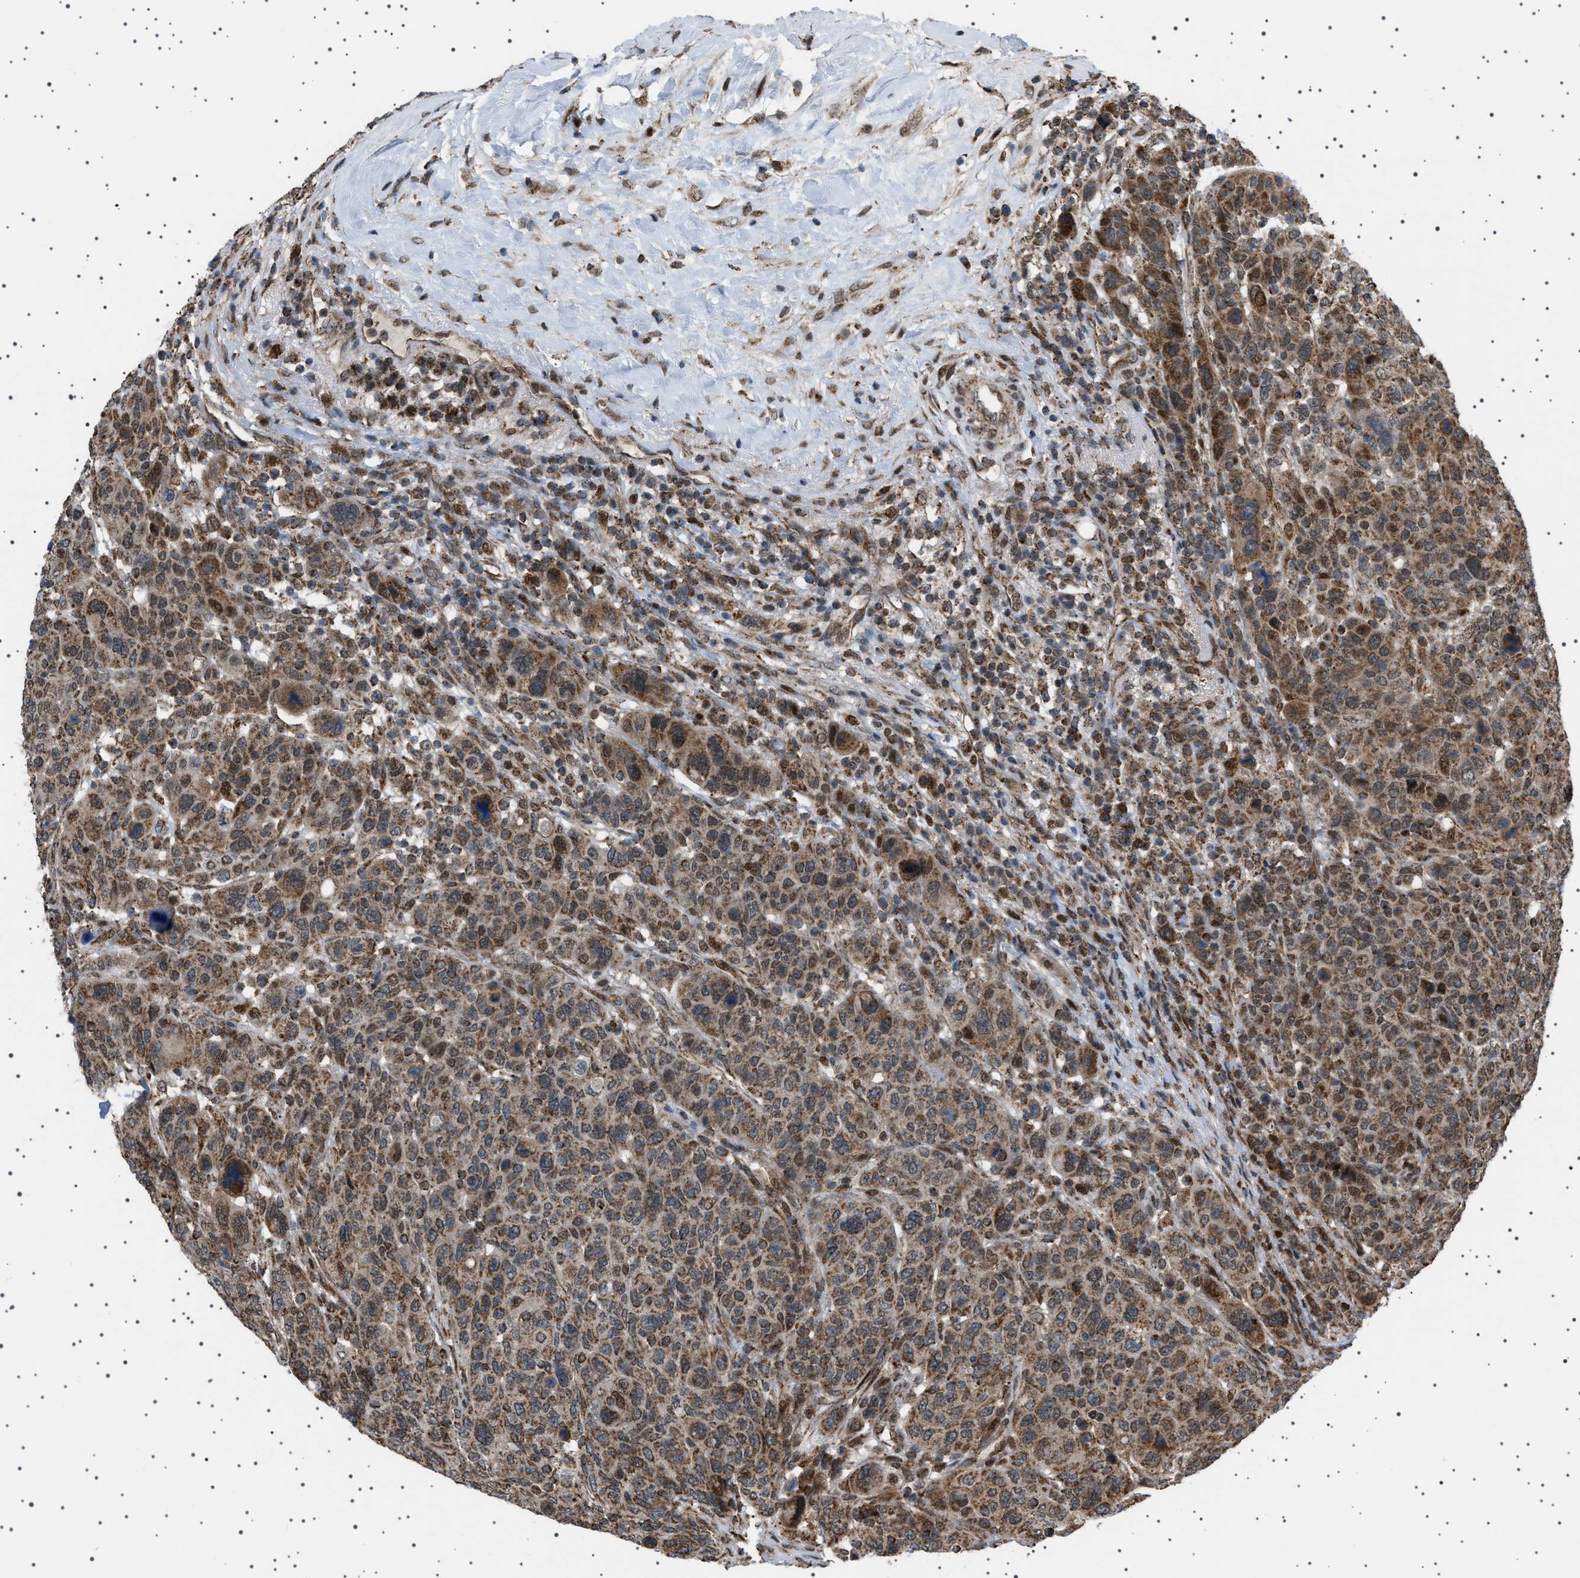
{"staining": {"intensity": "moderate", "quantity": ">75%", "location": "cytoplasmic/membranous,nuclear"}, "tissue": "breast cancer", "cell_type": "Tumor cells", "image_type": "cancer", "snomed": [{"axis": "morphology", "description": "Duct carcinoma"}, {"axis": "topography", "description": "Breast"}], "caption": "Tumor cells show medium levels of moderate cytoplasmic/membranous and nuclear positivity in approximately >75% of cells in breast cancer.", "gene": "MELK", "patient": {"sex": "female", "age": 37}}